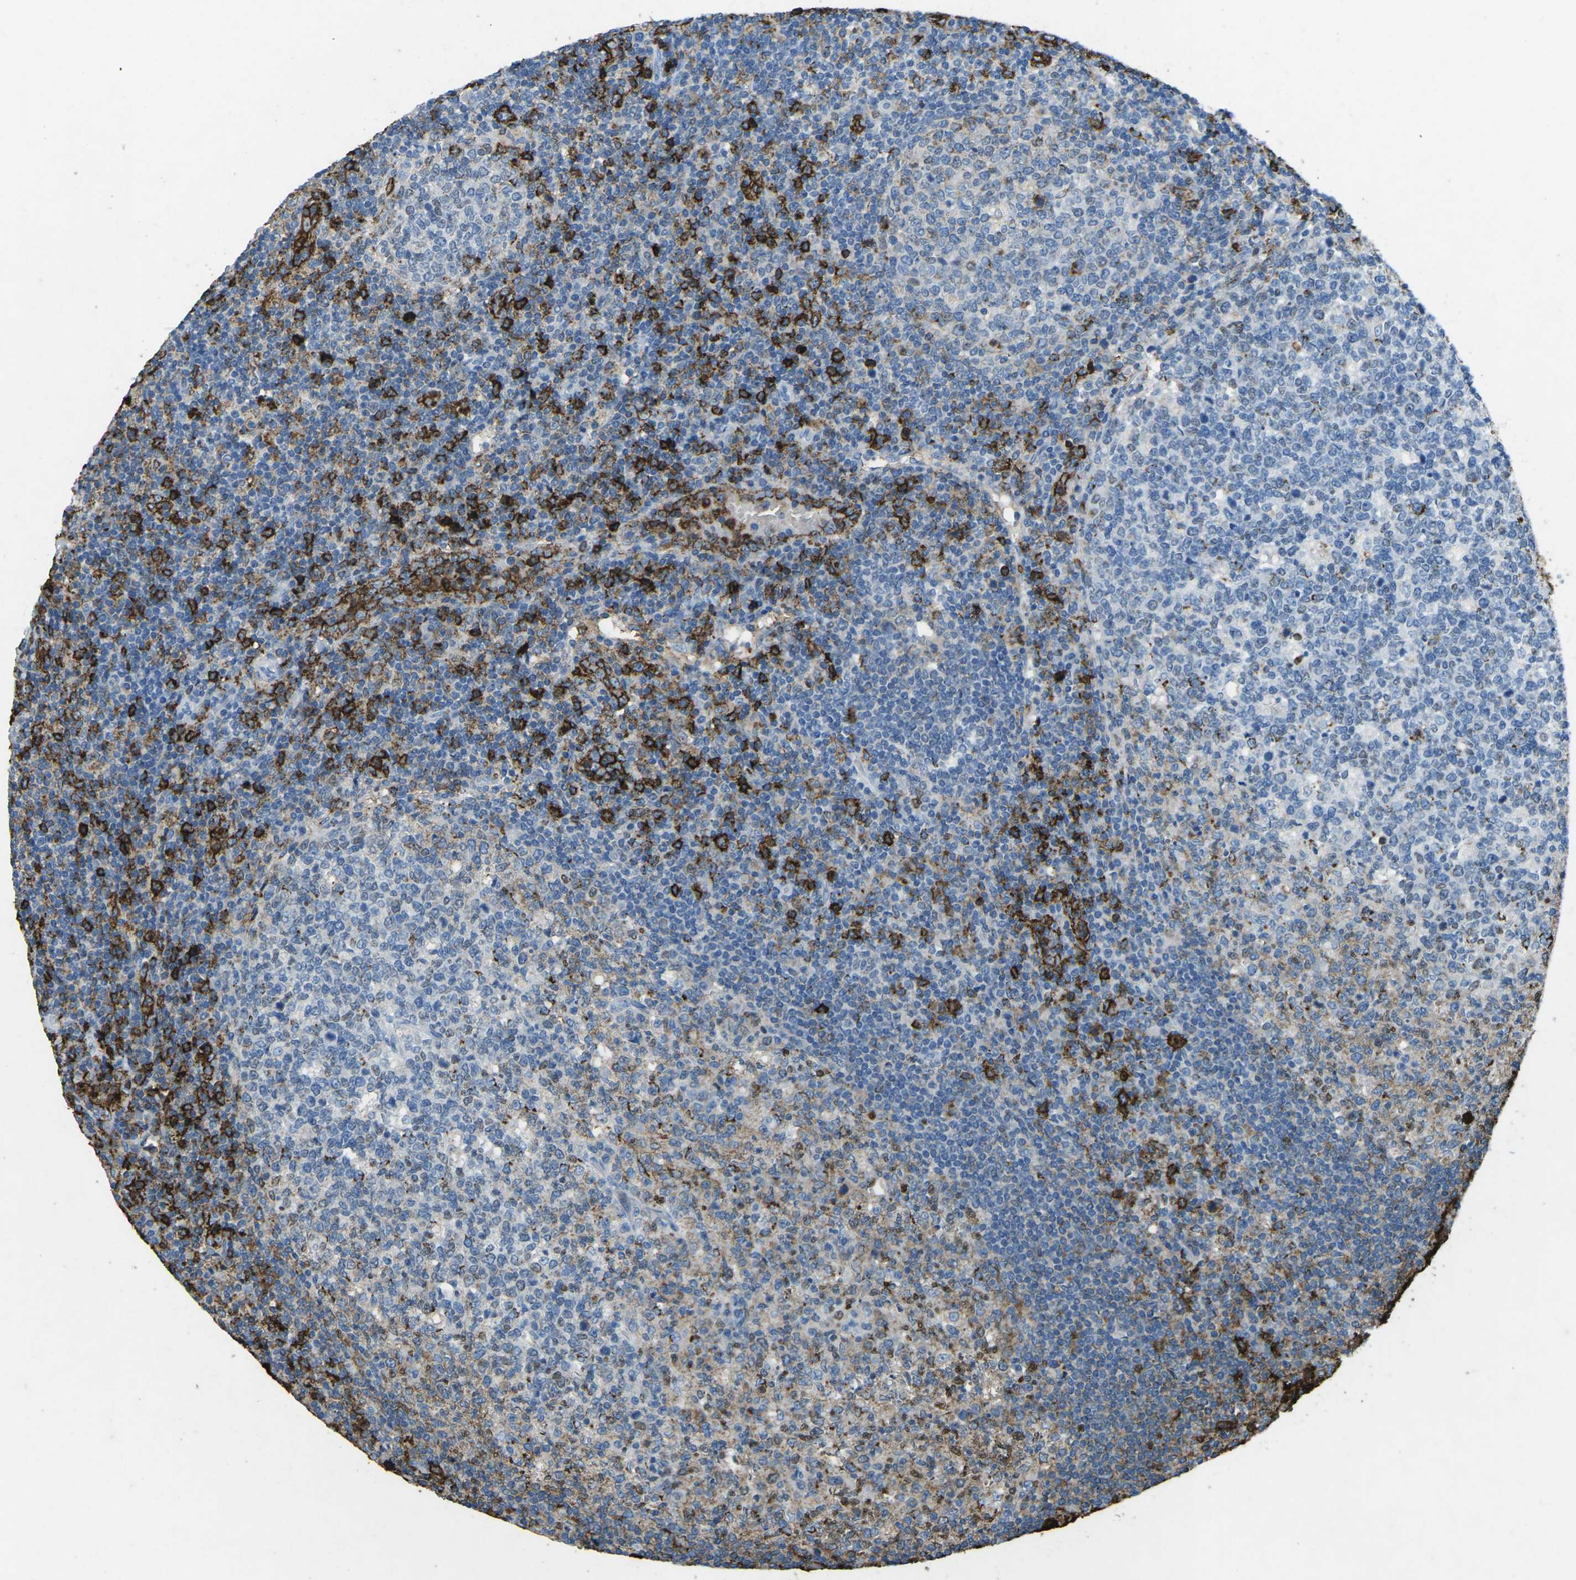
{"staining": {"intensity": "weak", "quantity": "25%-75%", "location": "cytoplasmic/membranous"}, "tissue": "tonsil", "cell_type": "Germinal center cells", "image_type": "normal", "snomed": [{"axis": "morphology", "description": "Normal tissue, NOS"}, {"axis": "topography", "description": "Tonsil"}], "caption": "Immunohistochemistry micrograph of unremarkable tonsil: tonsil stained using IHC exhibits low levels of weak protein expression localized specifically in the cytoplasmic/membranous of germinal center cells, appearing as a cytoplasmic/membranous brown color.", "gene": "CTAGE1", "patient": {"sex": "female", "age": 19}}